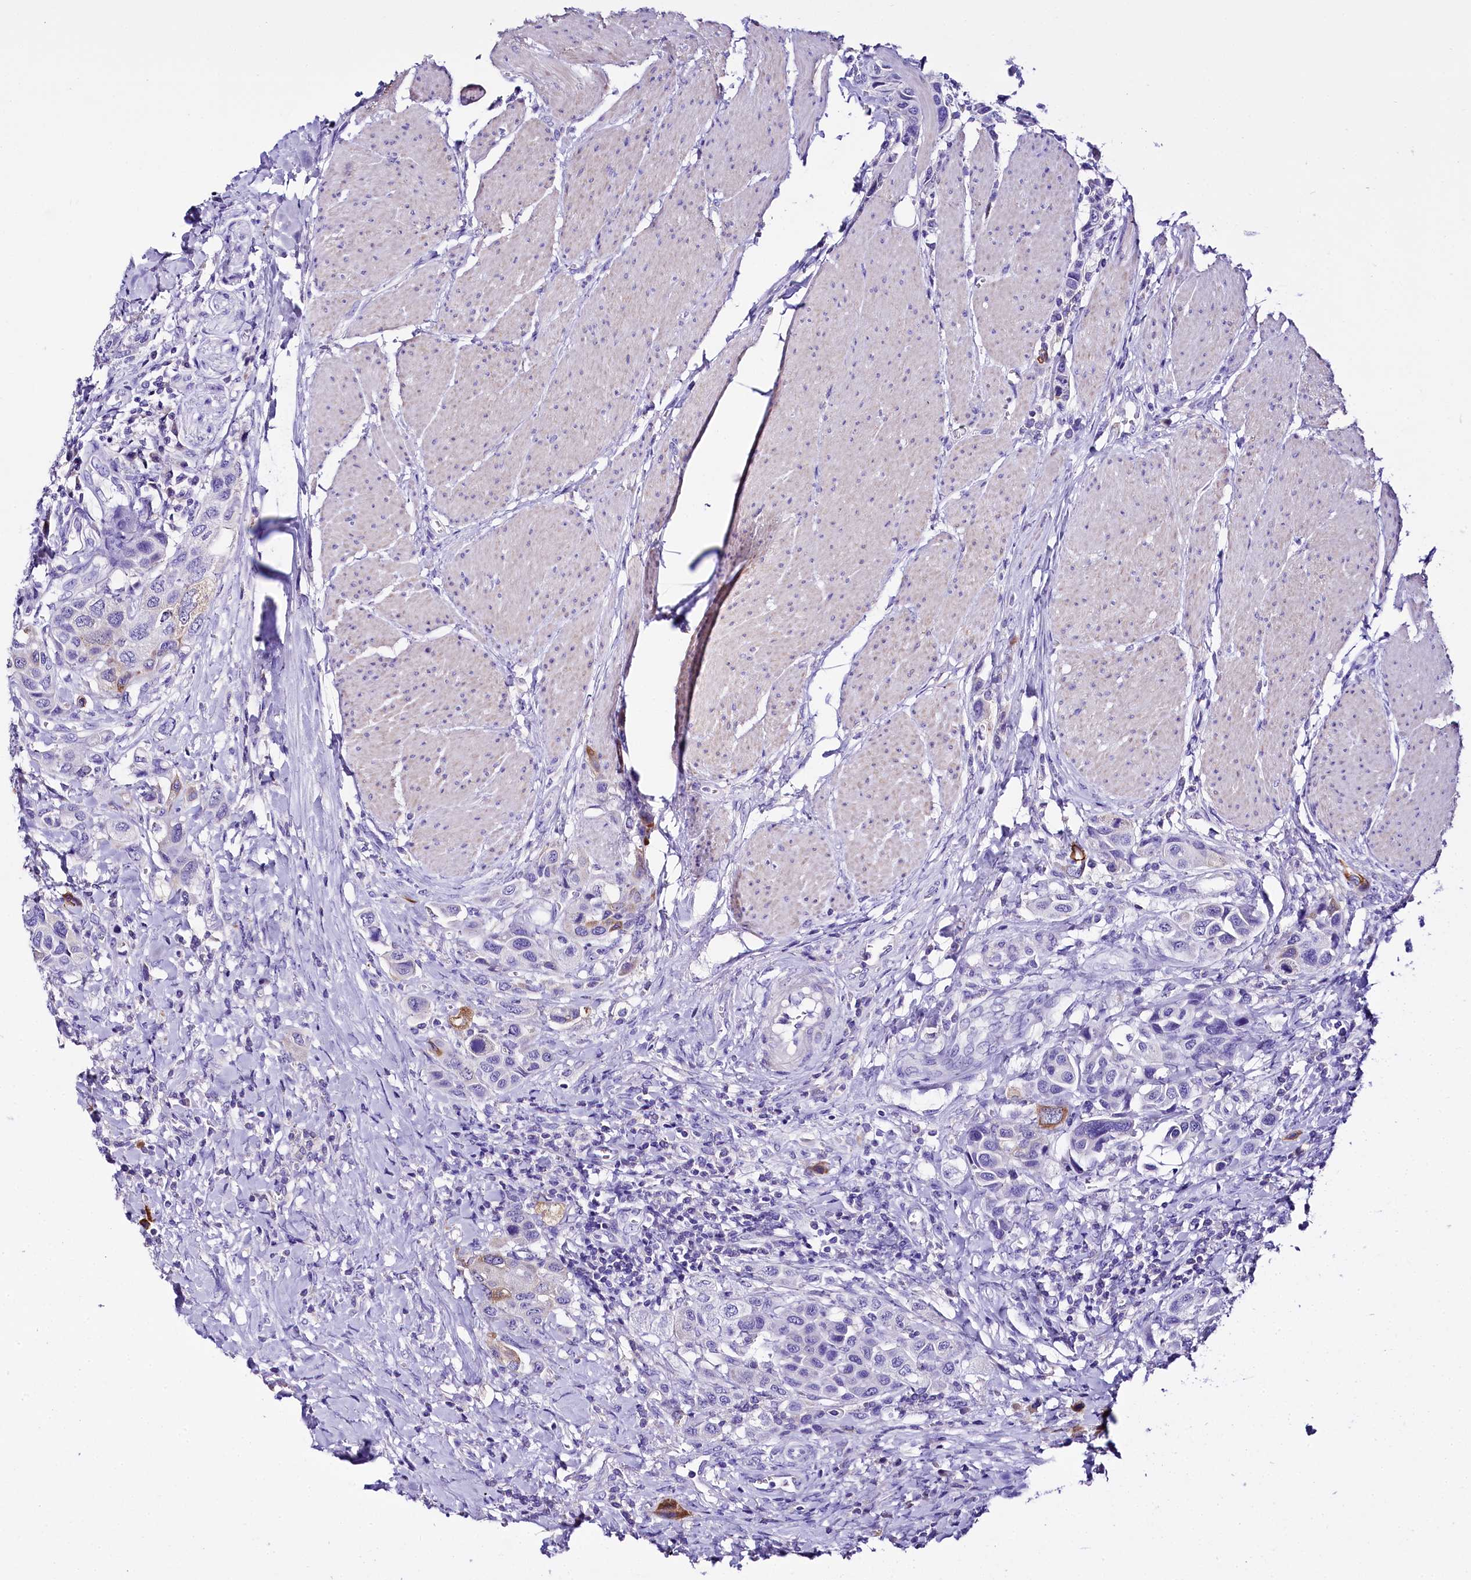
{"staining": {"intensity": "moderate", "quantity": "<25%", "location": "cytoplasmic/membranous"}, "tissue": "urothelial cancer", "cell_type": "Tumor cells", "image_type": "cancer", "snomed": [{"axis": "morphology", "description": "Urothelial carcinoma, High grade"}, {"axis": "topography", "description": "Urinary bladder"}], "caption": "Human high-grade urothelial carcinoma stained with a brown dye exhibits moderate cytoplasmic/membranous positive staining in about <25% of tumor cells.", "gene": "A2ML1", "patient": {"sex": "male", "age": 50}}